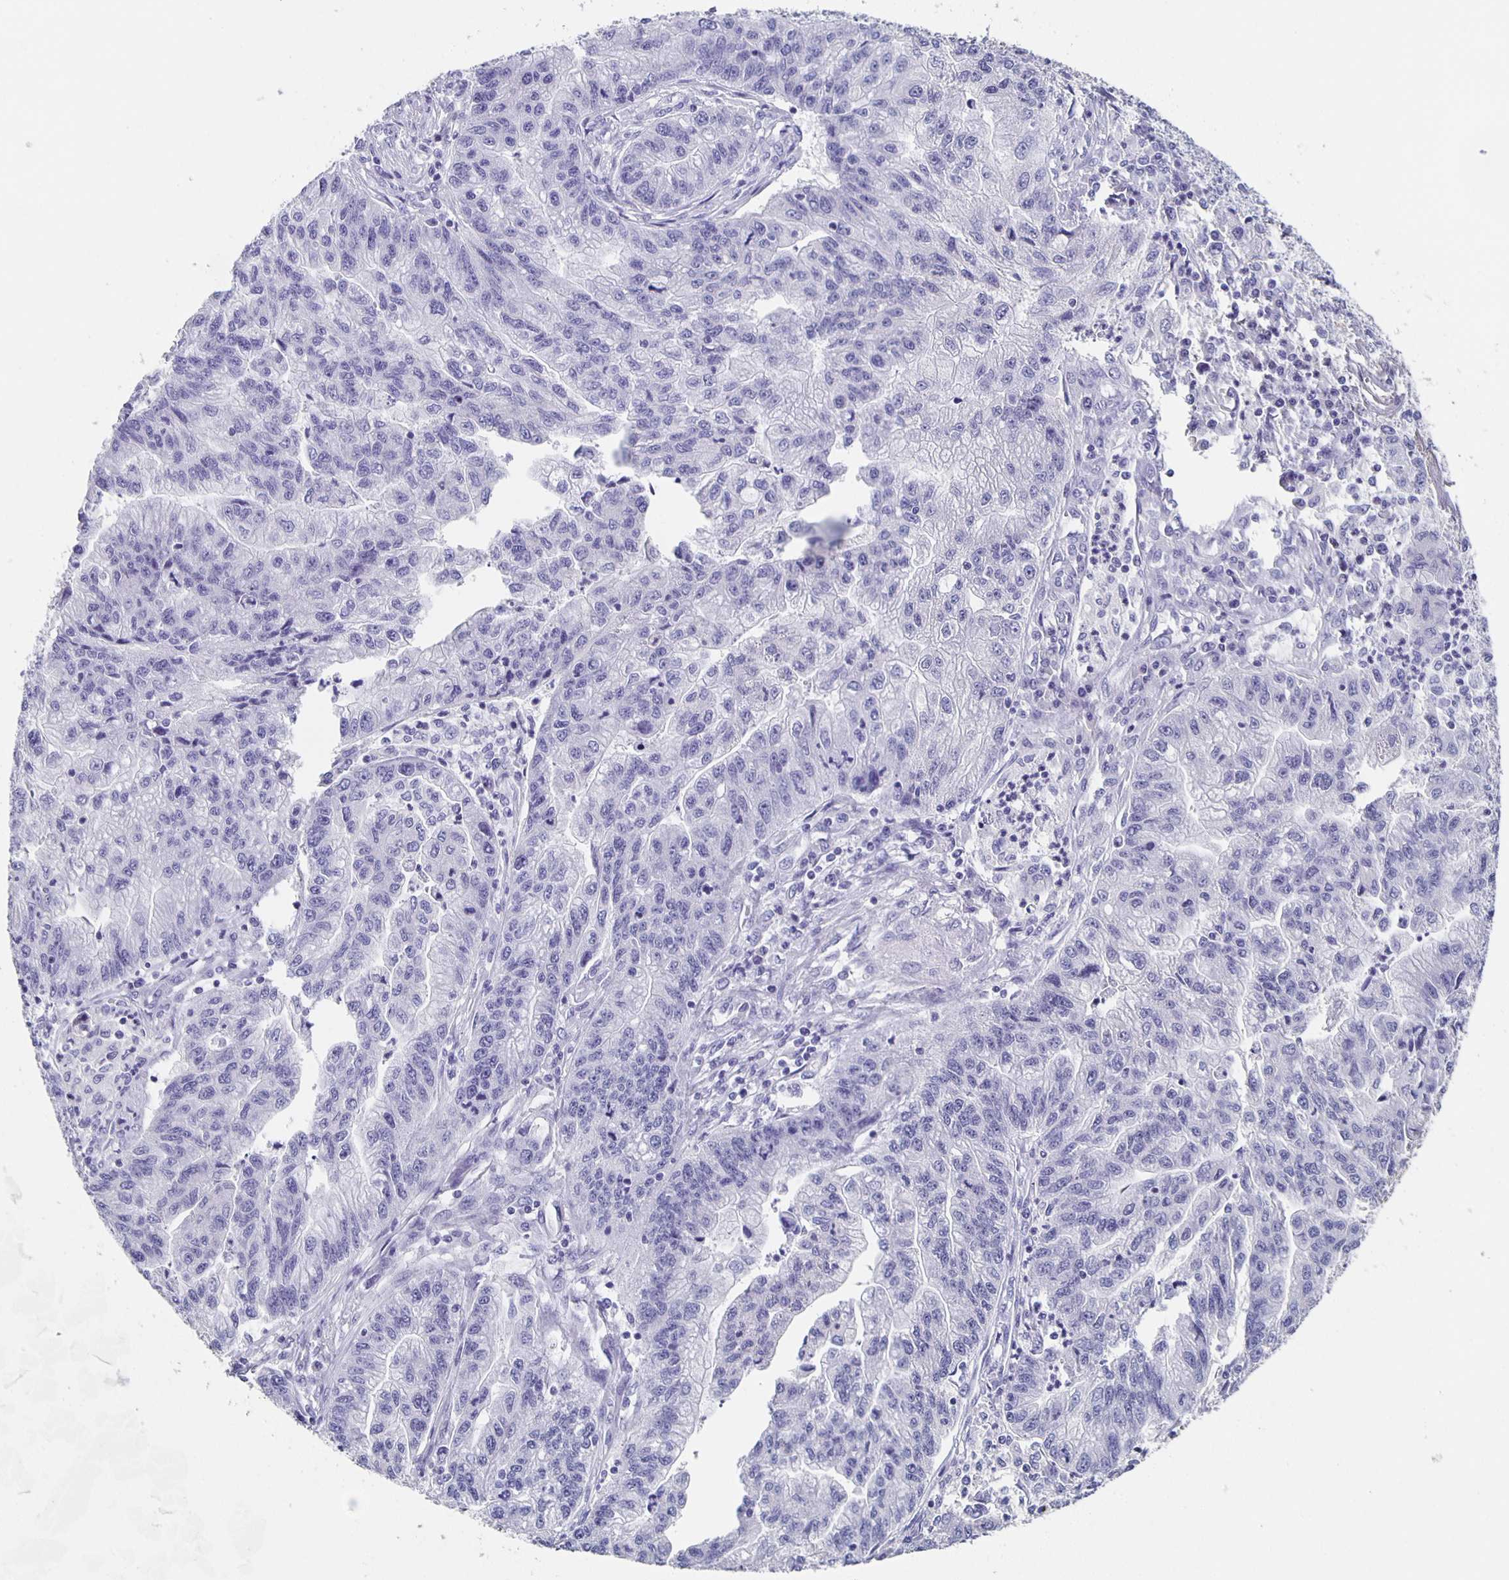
{"staining": {"intensity": "negative", "quantity": "none", "location": "none"}, "tissue": "stomach cancer", "cell_type": "Tumor cells", "image_type": "cancer", "snomed": [{"axis": "morphology", "description": "Adenocarcinoma, NOS"}, {"axis": "topography", "description": "Stomach"}], "caption": "The IHC micrograph has no significant positivity in tumor cells of adenocarcinoma (stomach) tissue.", "gene": "CACNA2D2", "patient": {"sex": "male", "age": 83}}